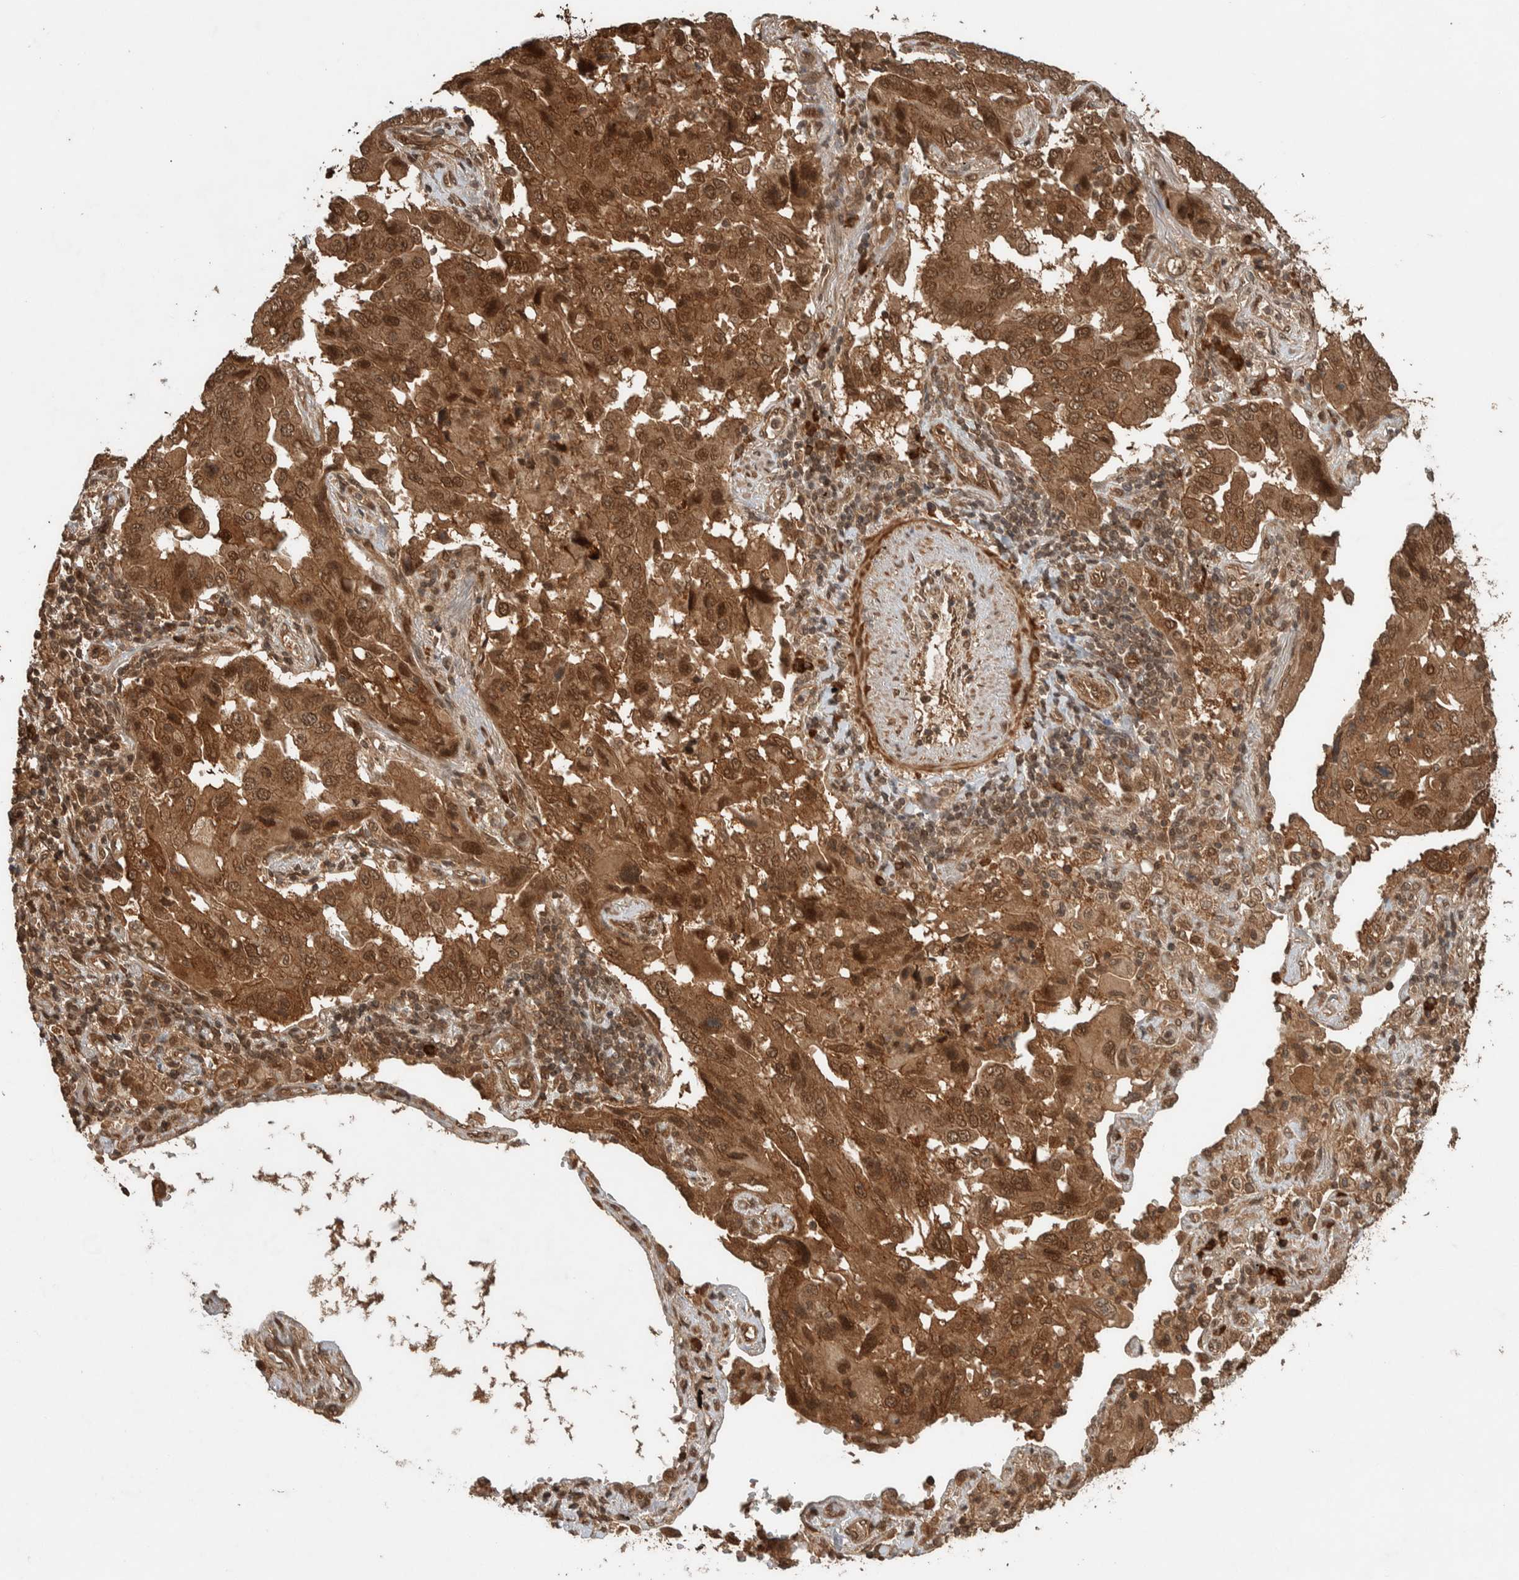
{"staining": {"intensity": "moderate", "quantity": ">75%", "location": "cytoplasmic/membranous,nuclear"}, "tissue": "lung cancer", "cell_type": "Tumor cells", "image_type": "cancer", "snomed": [{"axis": "morphology", "description": "Adenocarcinoma, NOS"}, {"axis": "topography", "description": "Lung"}], "caption": "The micrograph displays a brown stain indicating the presence of a protein in the cytoplasmic/membranous and nuclear of tumor cells in lung cancer (adenocarcinoma).", "gene": "CNTROB", "patient": {"sex": "female", "age": 65}}